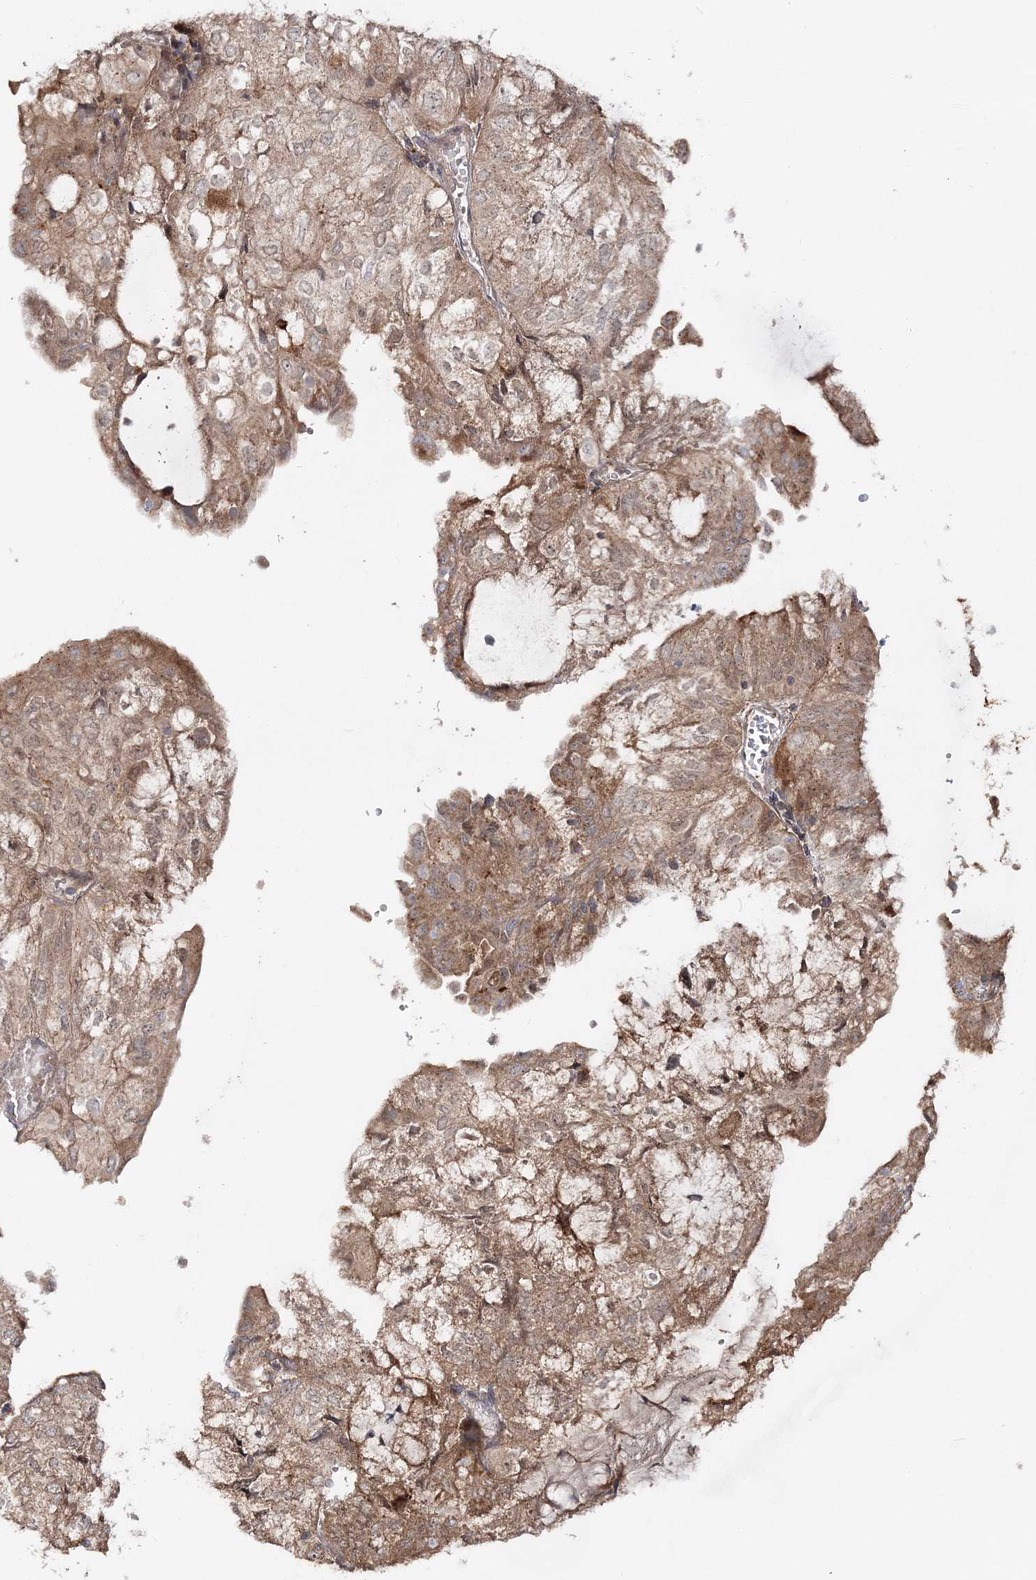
{"staining": {"intensity": "moderate", "quantity": ">75%", "location": "cytoplasmic/membranous"}, "tissue": "endometrial cancer", "cell_type": "Tumor cells", "image_type": "cancer", "snomed": [{"axis": "morphology", "description": "Adenocarcinoma, NOS"}, {"axis": "topography", "description": "Endometrium"}], "caption": "Brown immunohistochemical staining in human endometrial cancer reveals moderate cytoplasmic/membranous positivity in approximately >75% of tumor cells.", "gene": "MOCS2", "patient": {"sex": "female", "age": 81}}